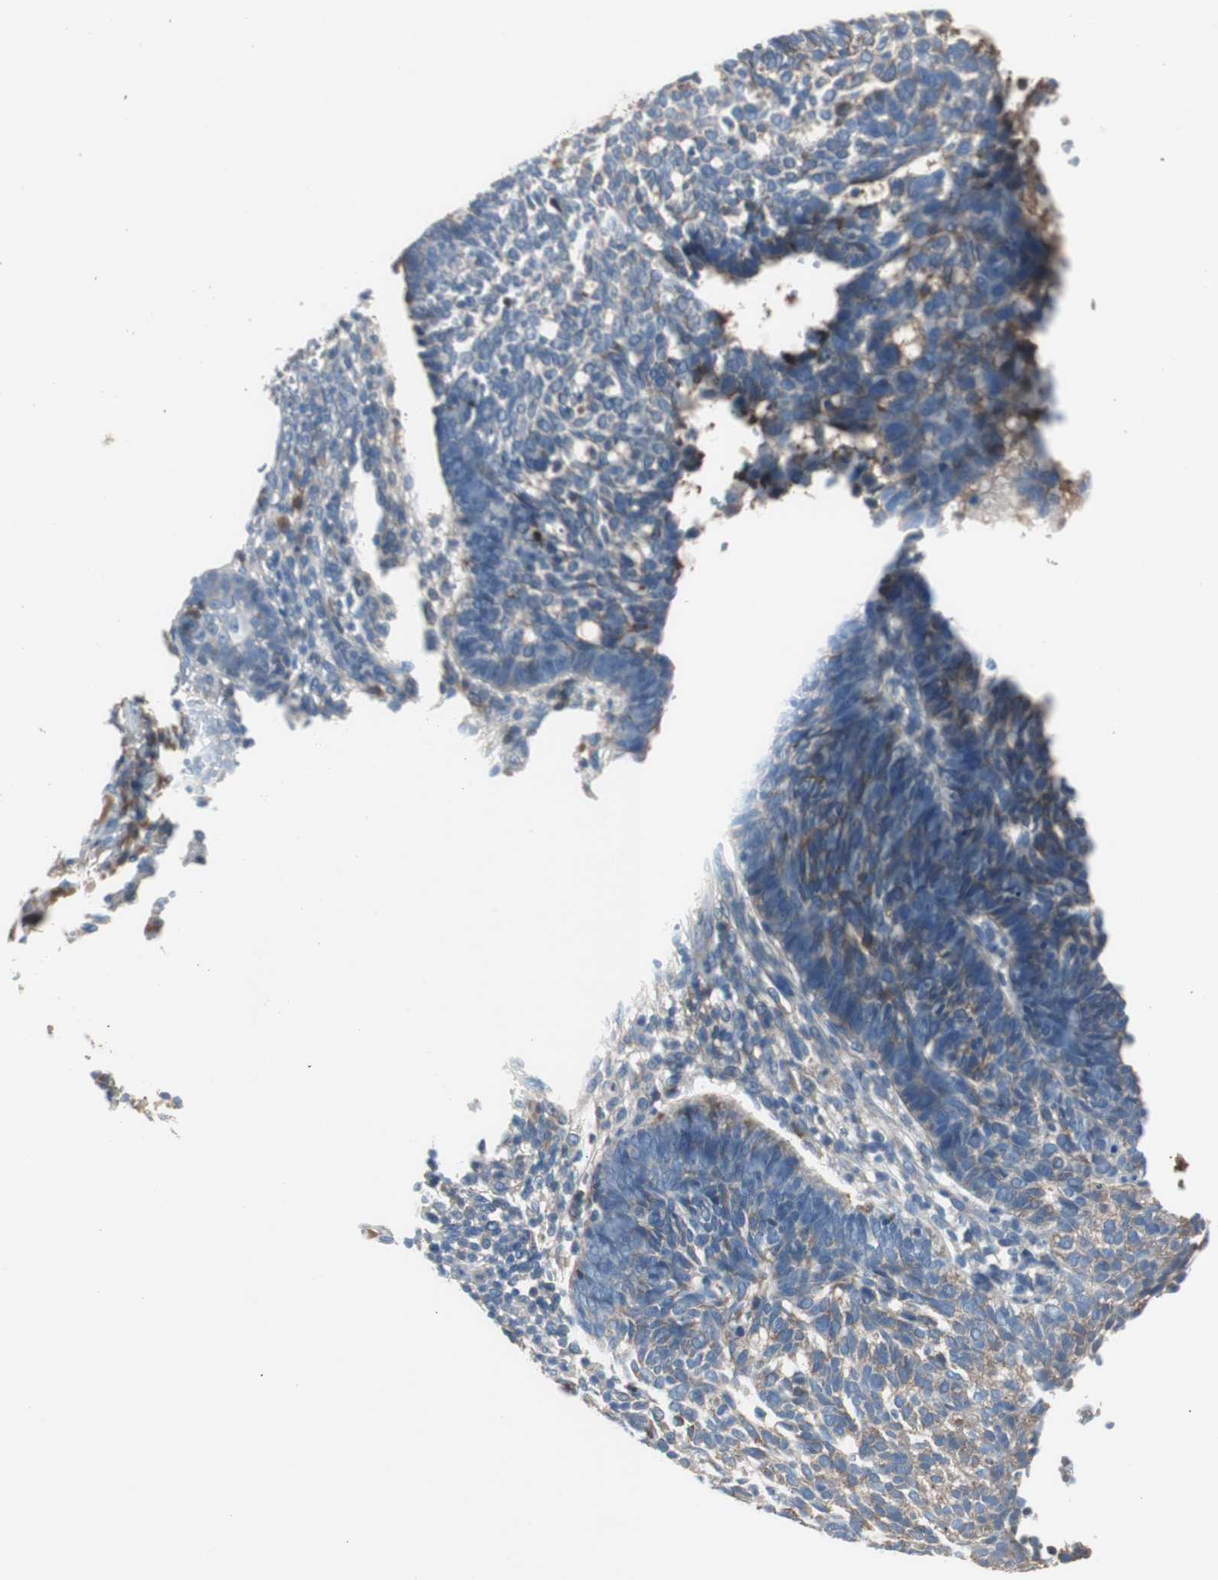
{"staining": {"intensity": "moderate", "quantity": "25%-75%", "location": "cytoplasmic/membranous"}, "tissue": "skin cancer", "cell_type": "Tumor cells", "image_type": "cancer", "snomed": [{"axis": "morphology", "description": "Normal tissue, NOS"}, {"axis": "morphology", "description": "Basal cell carcinoma"}, {"axis": "topography", "description": "Skin"}], "caption": "Tumor cells exhibit medium levels of moderate cytoplasmic/membranous staining in about 25%-75% of cells in human skin basal cell carcinoma.", "gene": "SERPINF1", "patient": {"sex": "male", "age": 87}}